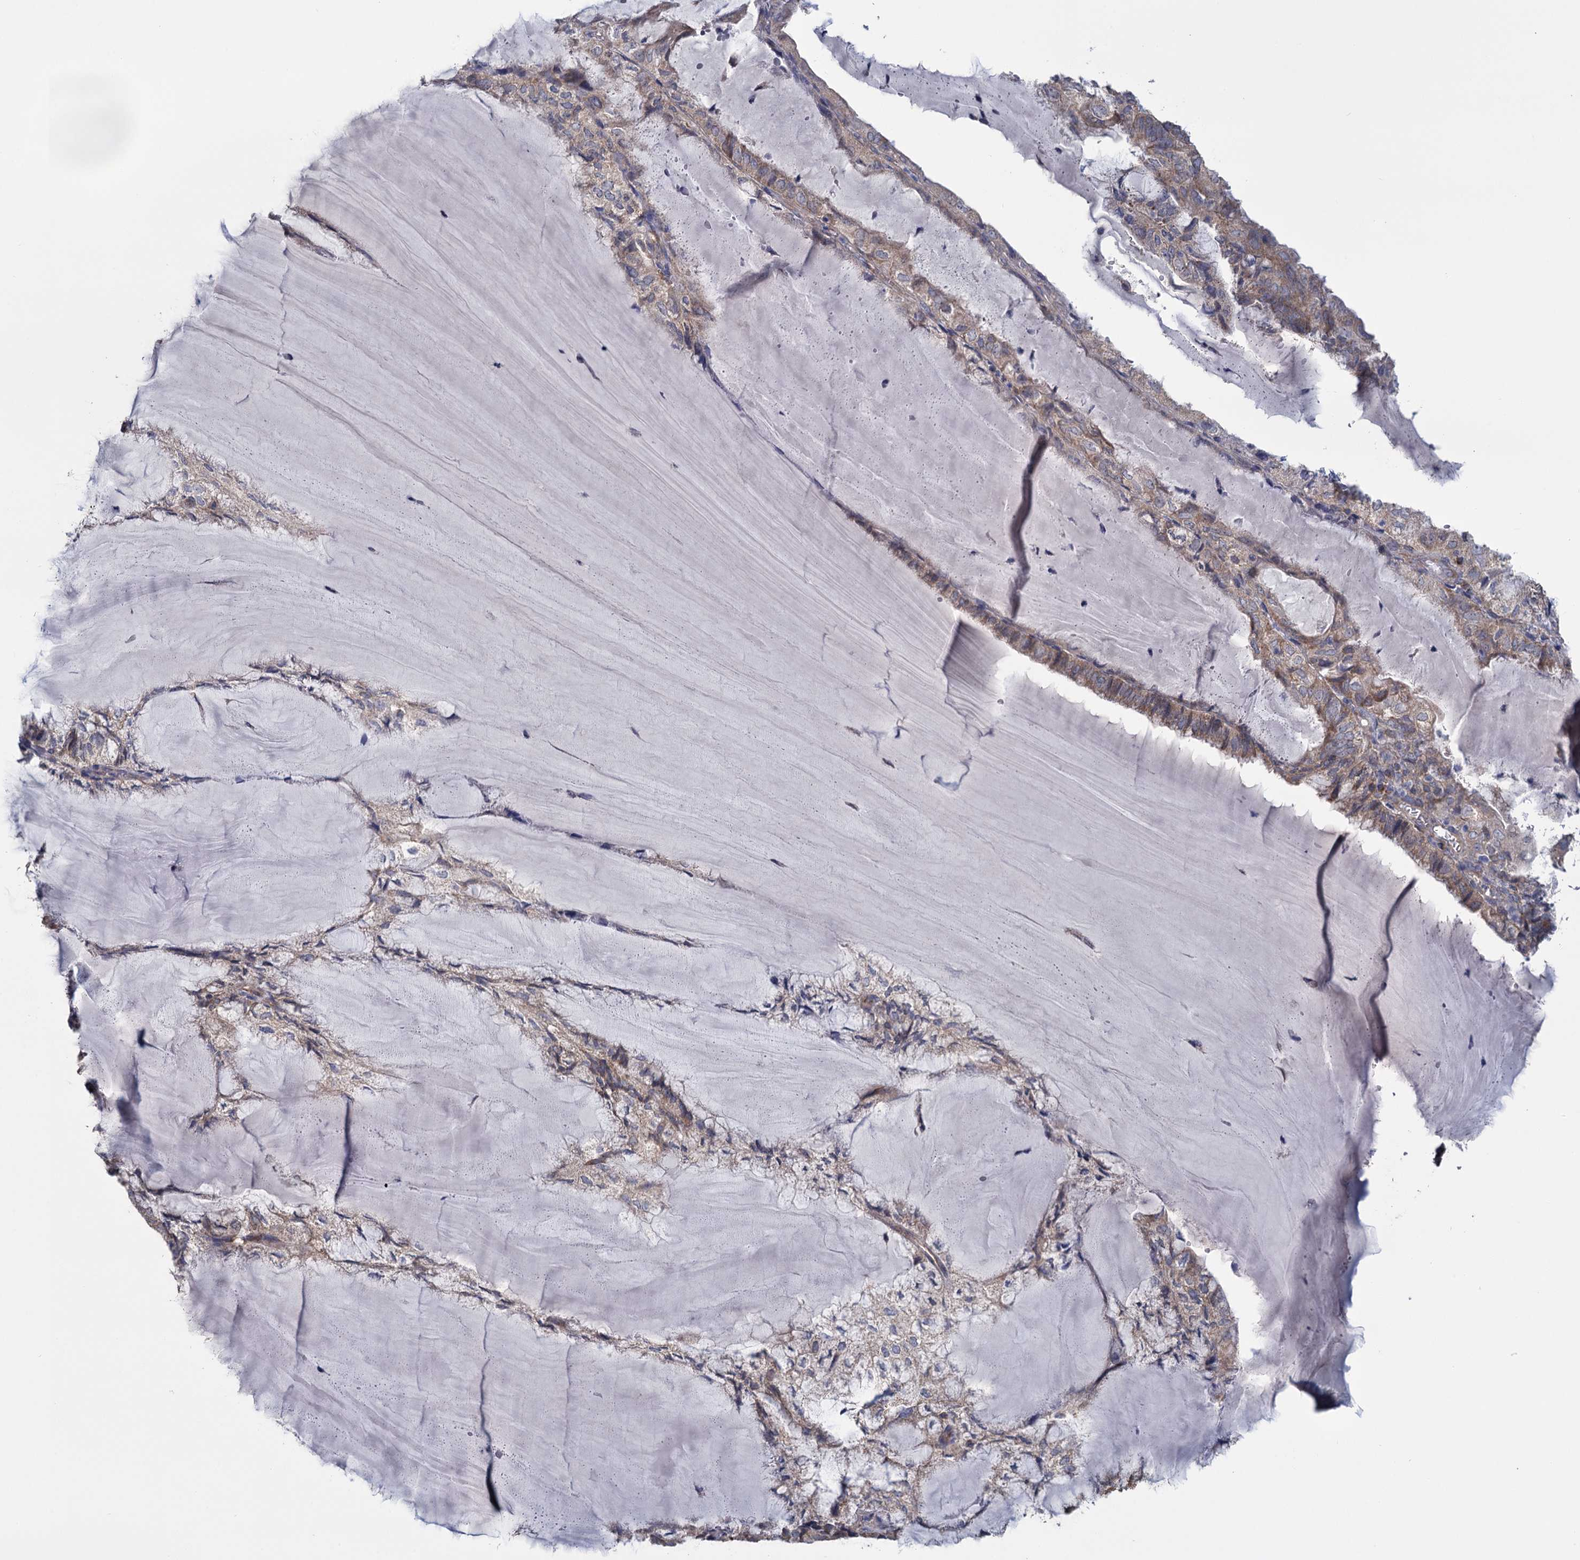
{"staining": {"intensity": "moderate", "quantity": ">75%", "location": "cytoplasmic/membranous"}, "tissue": "endometrial cancer", "cell_type": "Tumor cells", "image_type": "cancer", "snomed": [{"axis": "morphology", "description": "Adenocarcinoma, NOS"}, {"axis": "topography", "description": "Endometrium"}], "caption": "Immunohistochemistry (IHC) histopathology image of human endometrial cancer (adenocarcinoma) stained for a protein (brown), which demonstrates medium levels of moderate cytoplasmic/membranous positivity in approximately >75% of tumor cells.", "gene": "GSTM2", "patient": {"sex": "female", "age": 81}}